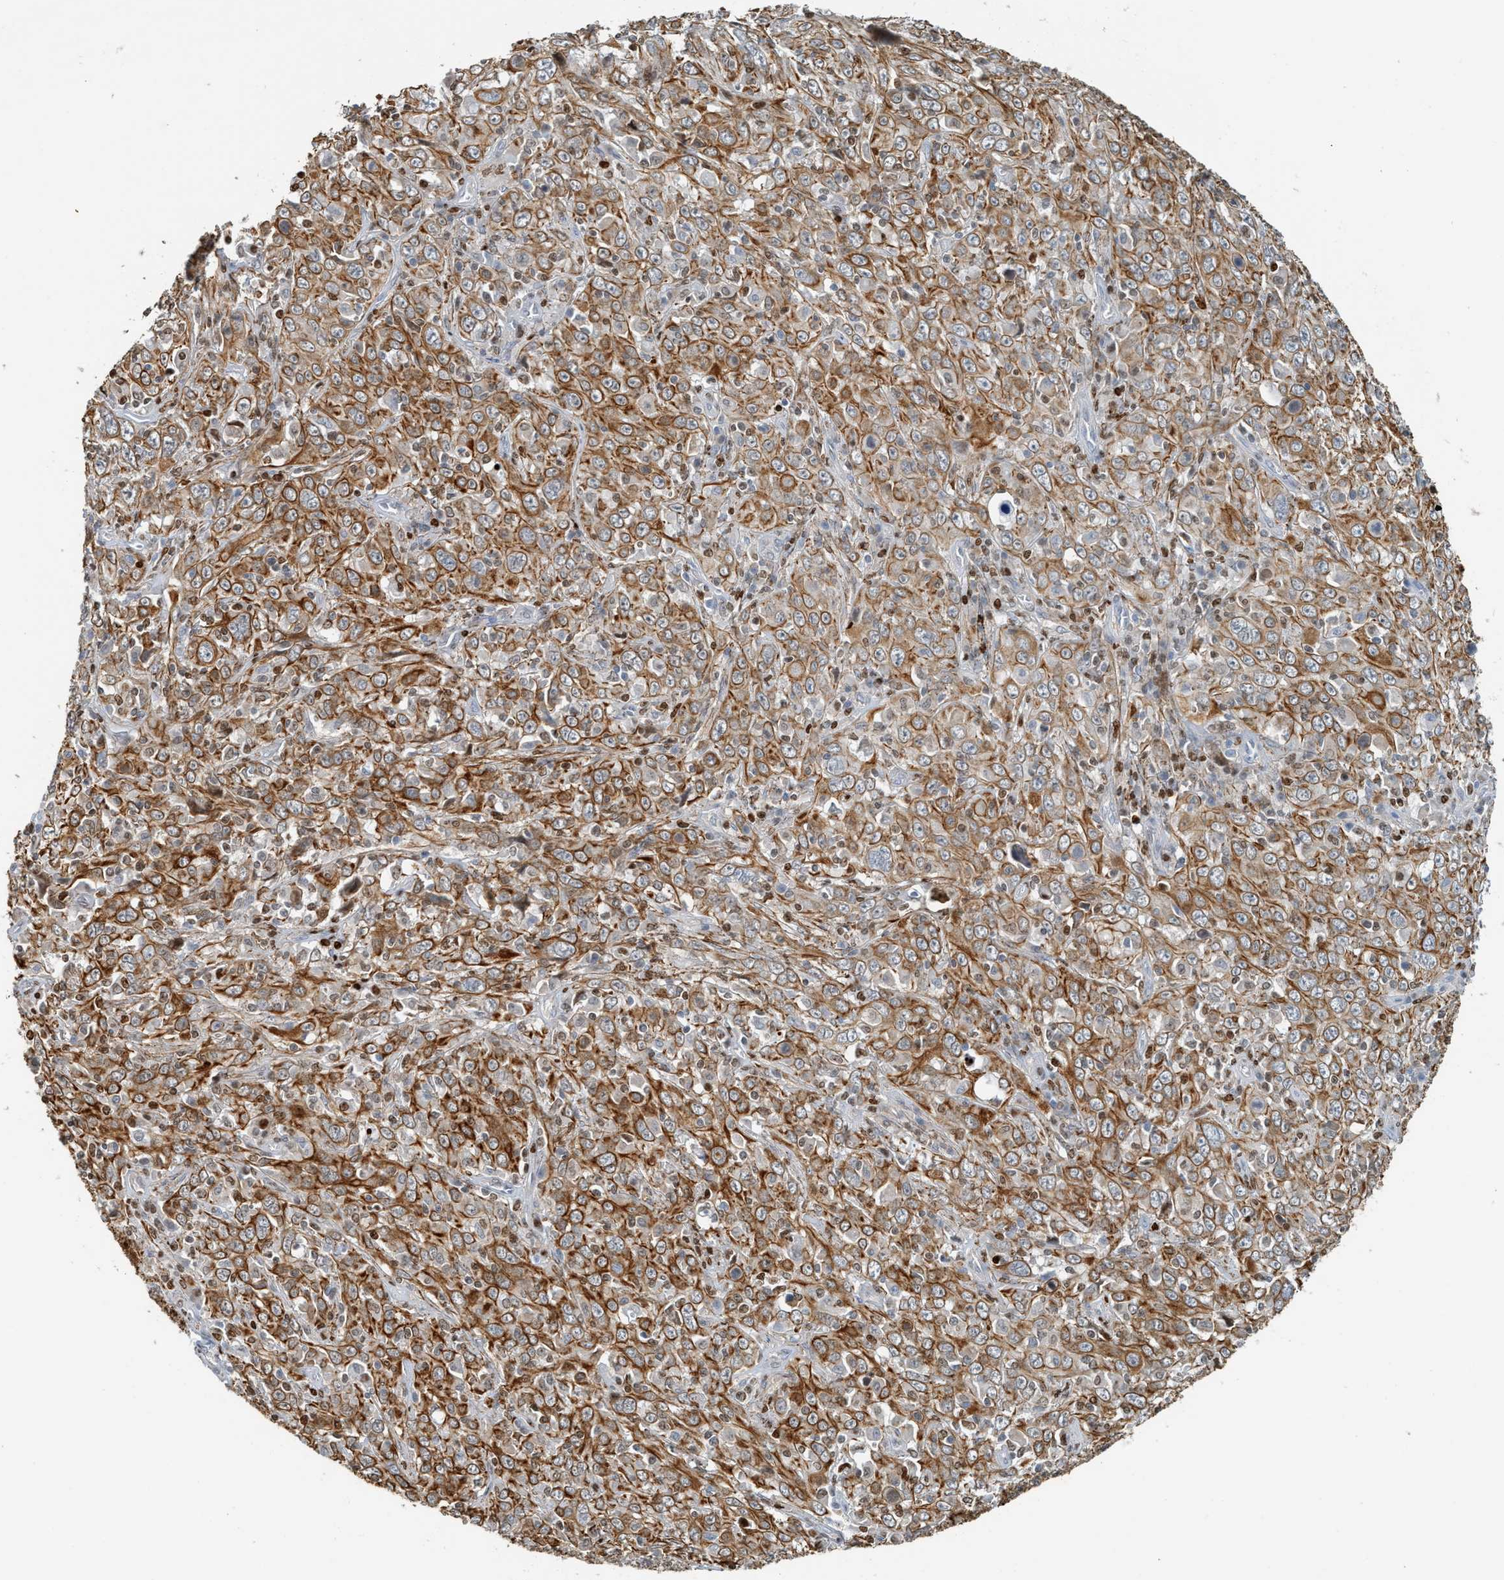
{"staining": {"intensity": "moderate", "quantity": ">75%", "location": "cytoplasmic/membranous"}, "tissue": "cervical cancer", "cell_type": "Tumor cells", "image_type": "cancer", "snomed": [{"axis": "morphology", "description": "Squamous cell carcinoma, NOS"}, {"axis": "topography", "description": "Cervix"}], "caption": "This histopathology image displays immunohistochemistry staining of human squamous cell carcinoma (cervical), with medium moderate cytoplasmic/membranous expression in about >75% of tumor cells.", "gene": "SH3D19", "patient": {"sex": "female", "age": 46}}